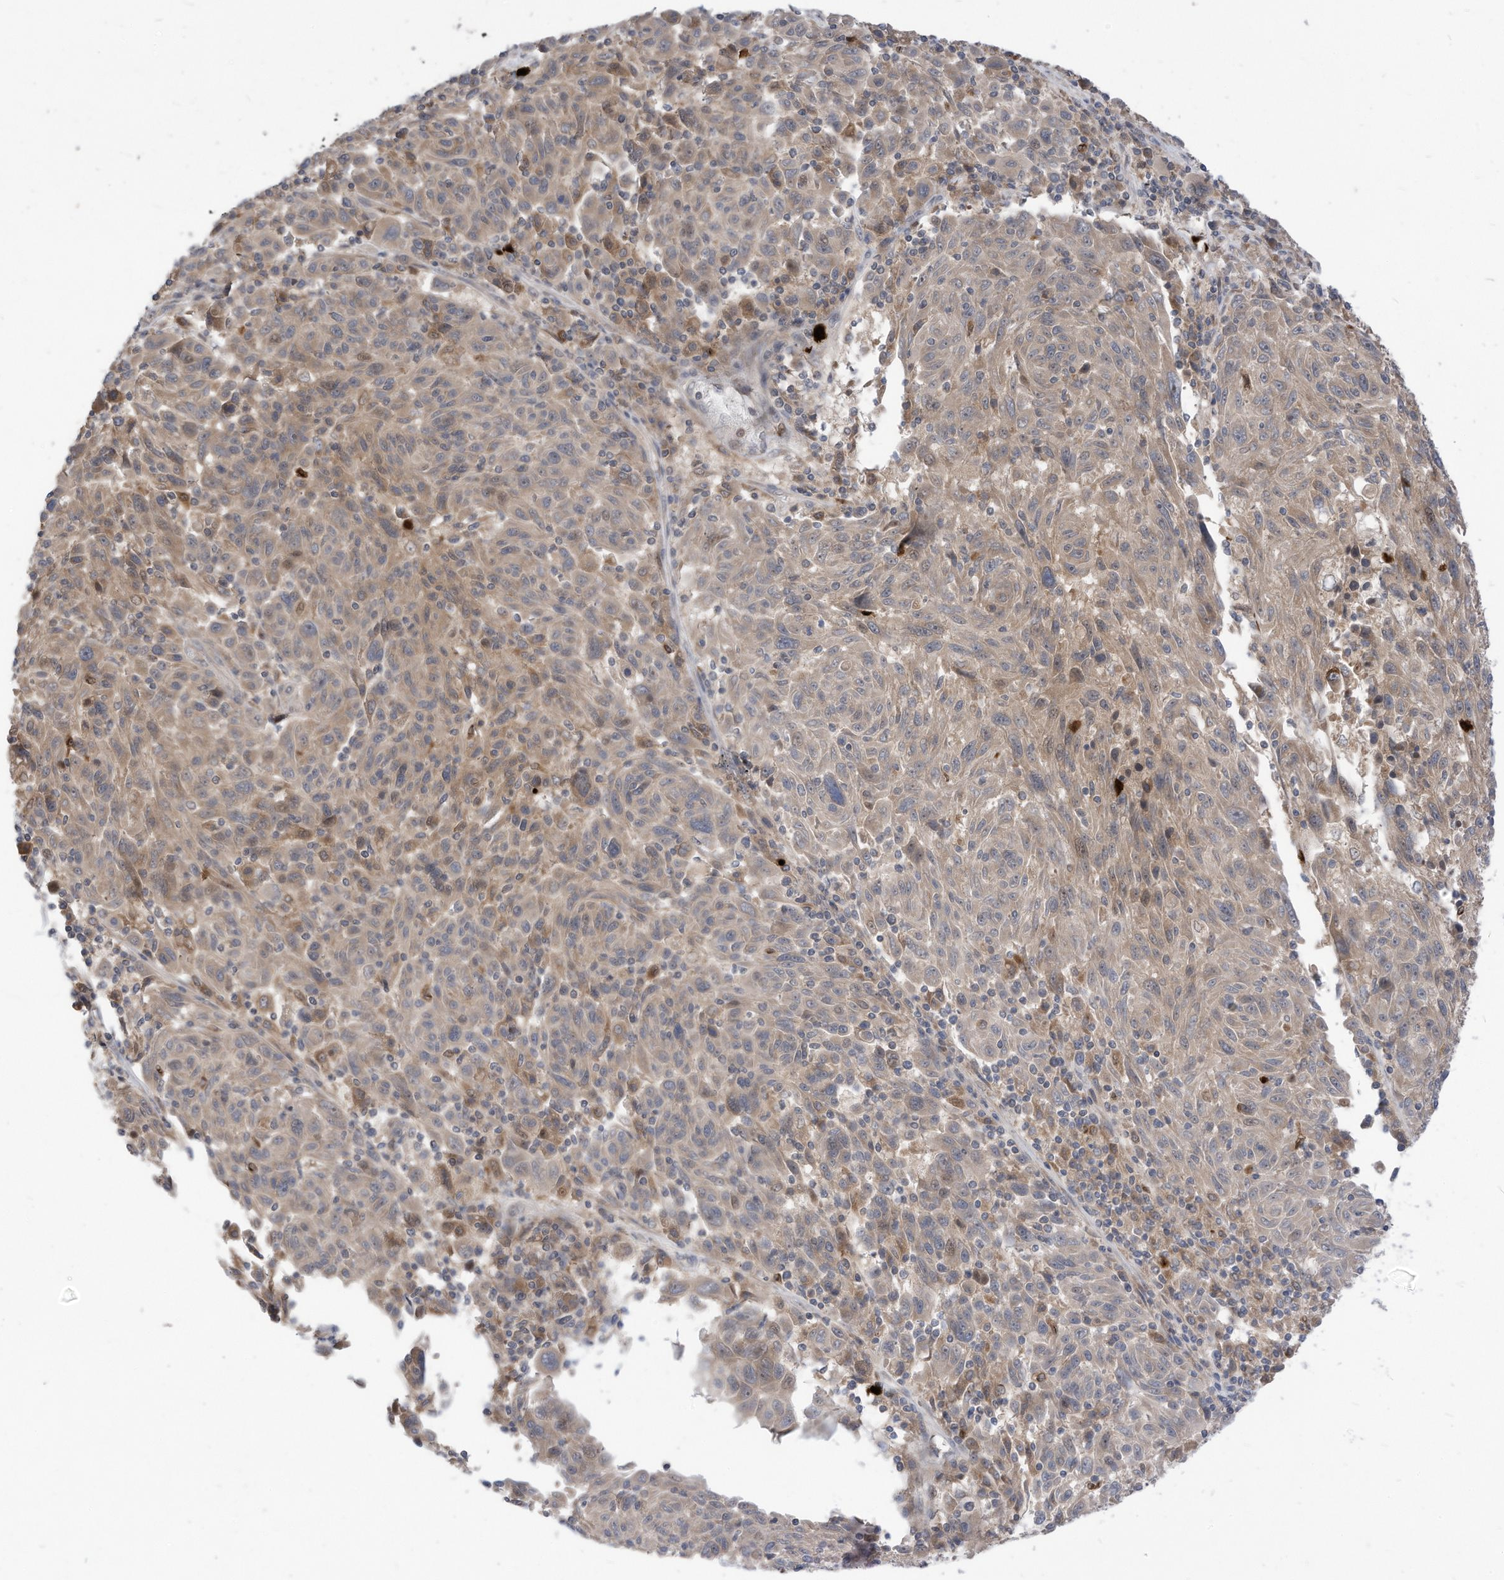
{"staining": {"intensity": "weak", "quantity": "<25%", "location": "cytoplasmic/membranous"}, "tissue": "melanoma", "cell_type": "Tumor cells", "image_type": "cancer", "snomed": [{"axis": "morphology", "description": "Malignant melanoma, NOS"}, {"axis": "topography", "description": "Skin"}], "caption": "The micrograph displays no staining of tumor cells in melanoma. (Stains: DAB immunohistochemistry (IHC) with hematoxylin counter stain, Microscopy: brightfield microscopy at high magnification).", "gene": "CNKSR1", "patient": {"sex": "male", "age": 53}}